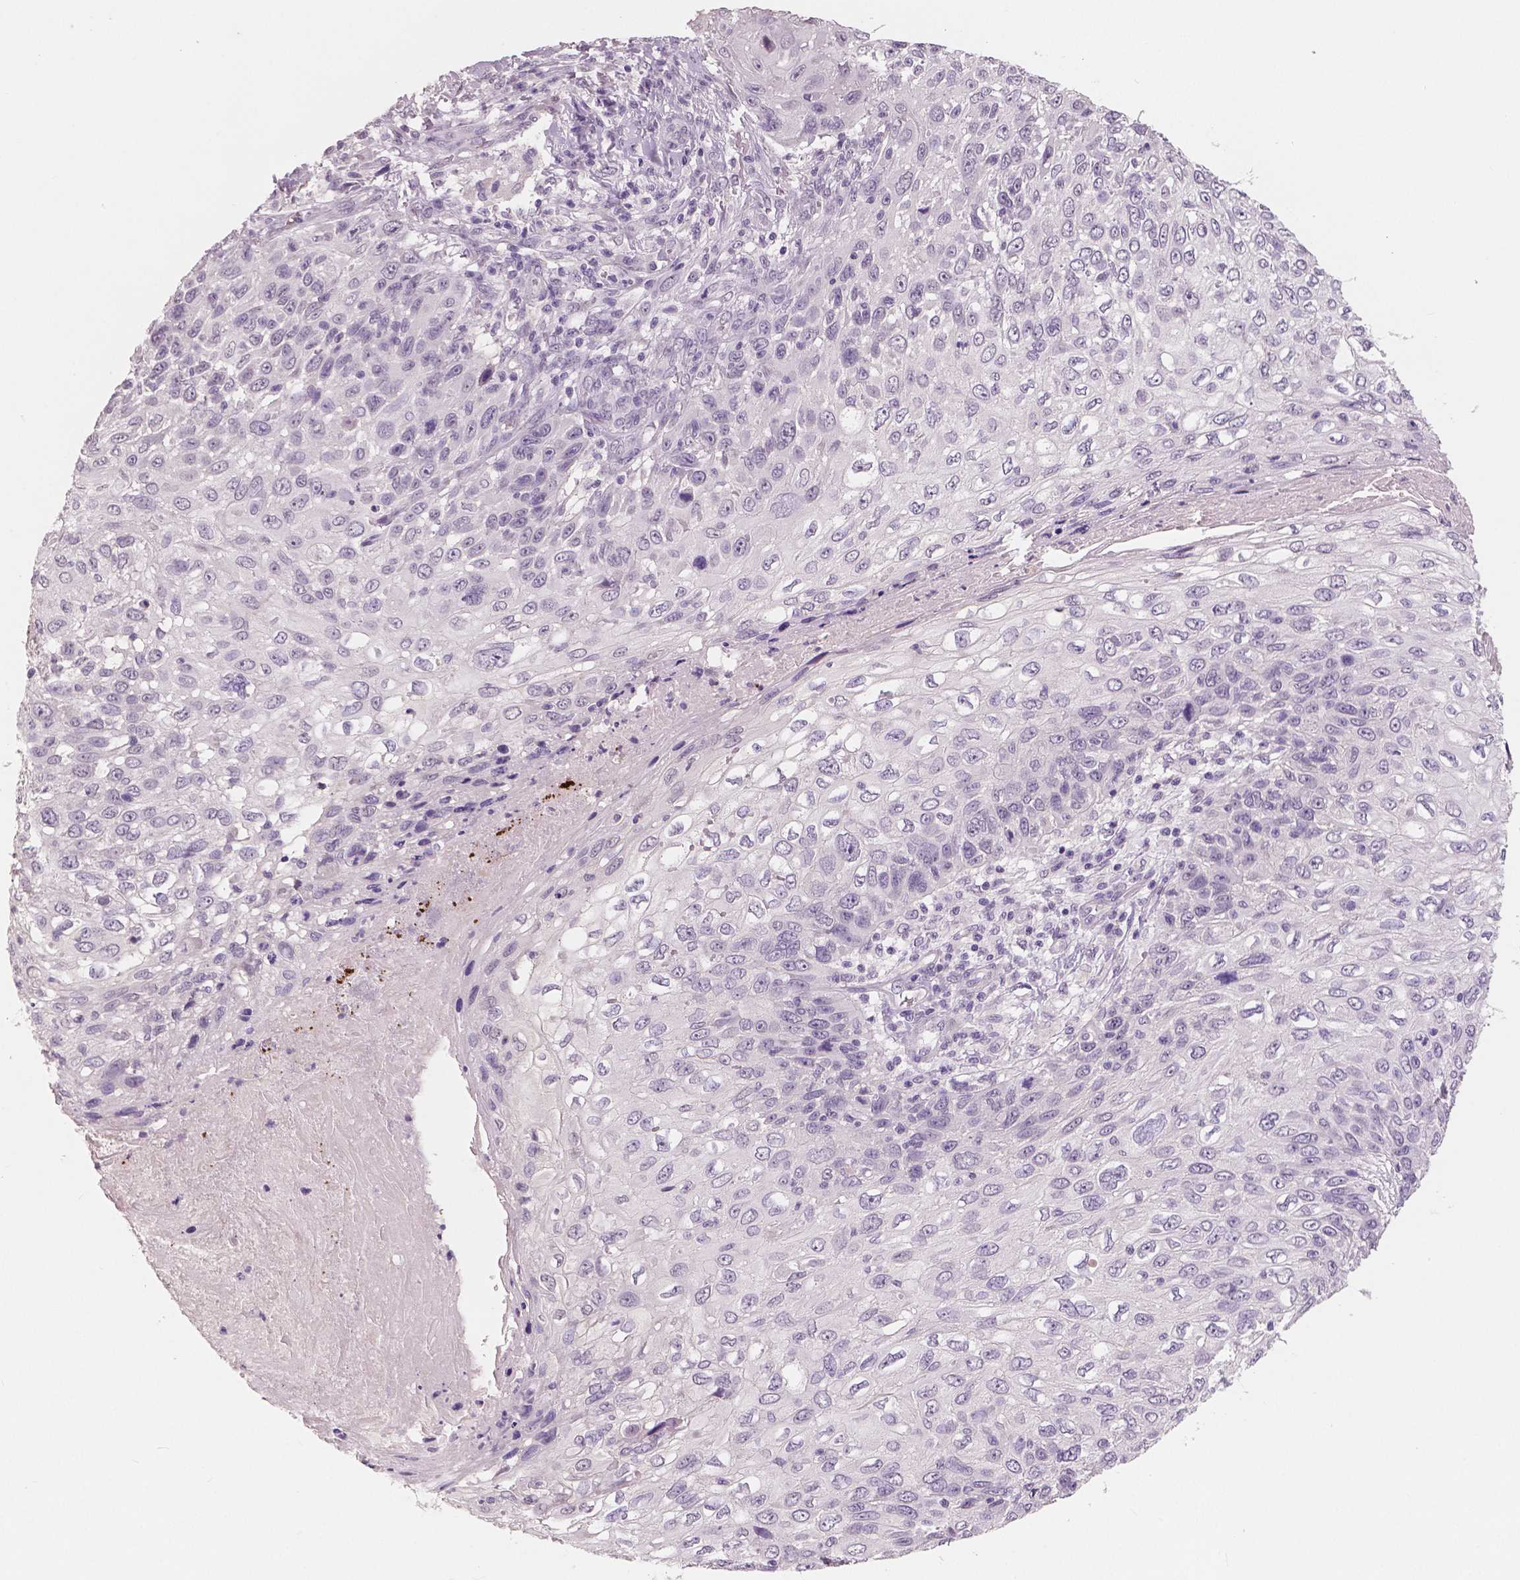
{"staining": {"intensity": "negative", "quantity": "none", "location": "none"}, "tissue": "skin cancer", "cell_type": "Tumor cells", "image_type": "cancer", "snomed": [{"axis": "morphology", "description": "Squamous cell carcinoma, NOS"}, {"axis": "topography", "description": "Skin"}], "caption": "This is an immunohistochemistry histopathology image of skin cancer. There is no positivity in tumor cells.", "gene": "NECAB1", "patient": {"sex": "male", "age": 92}}